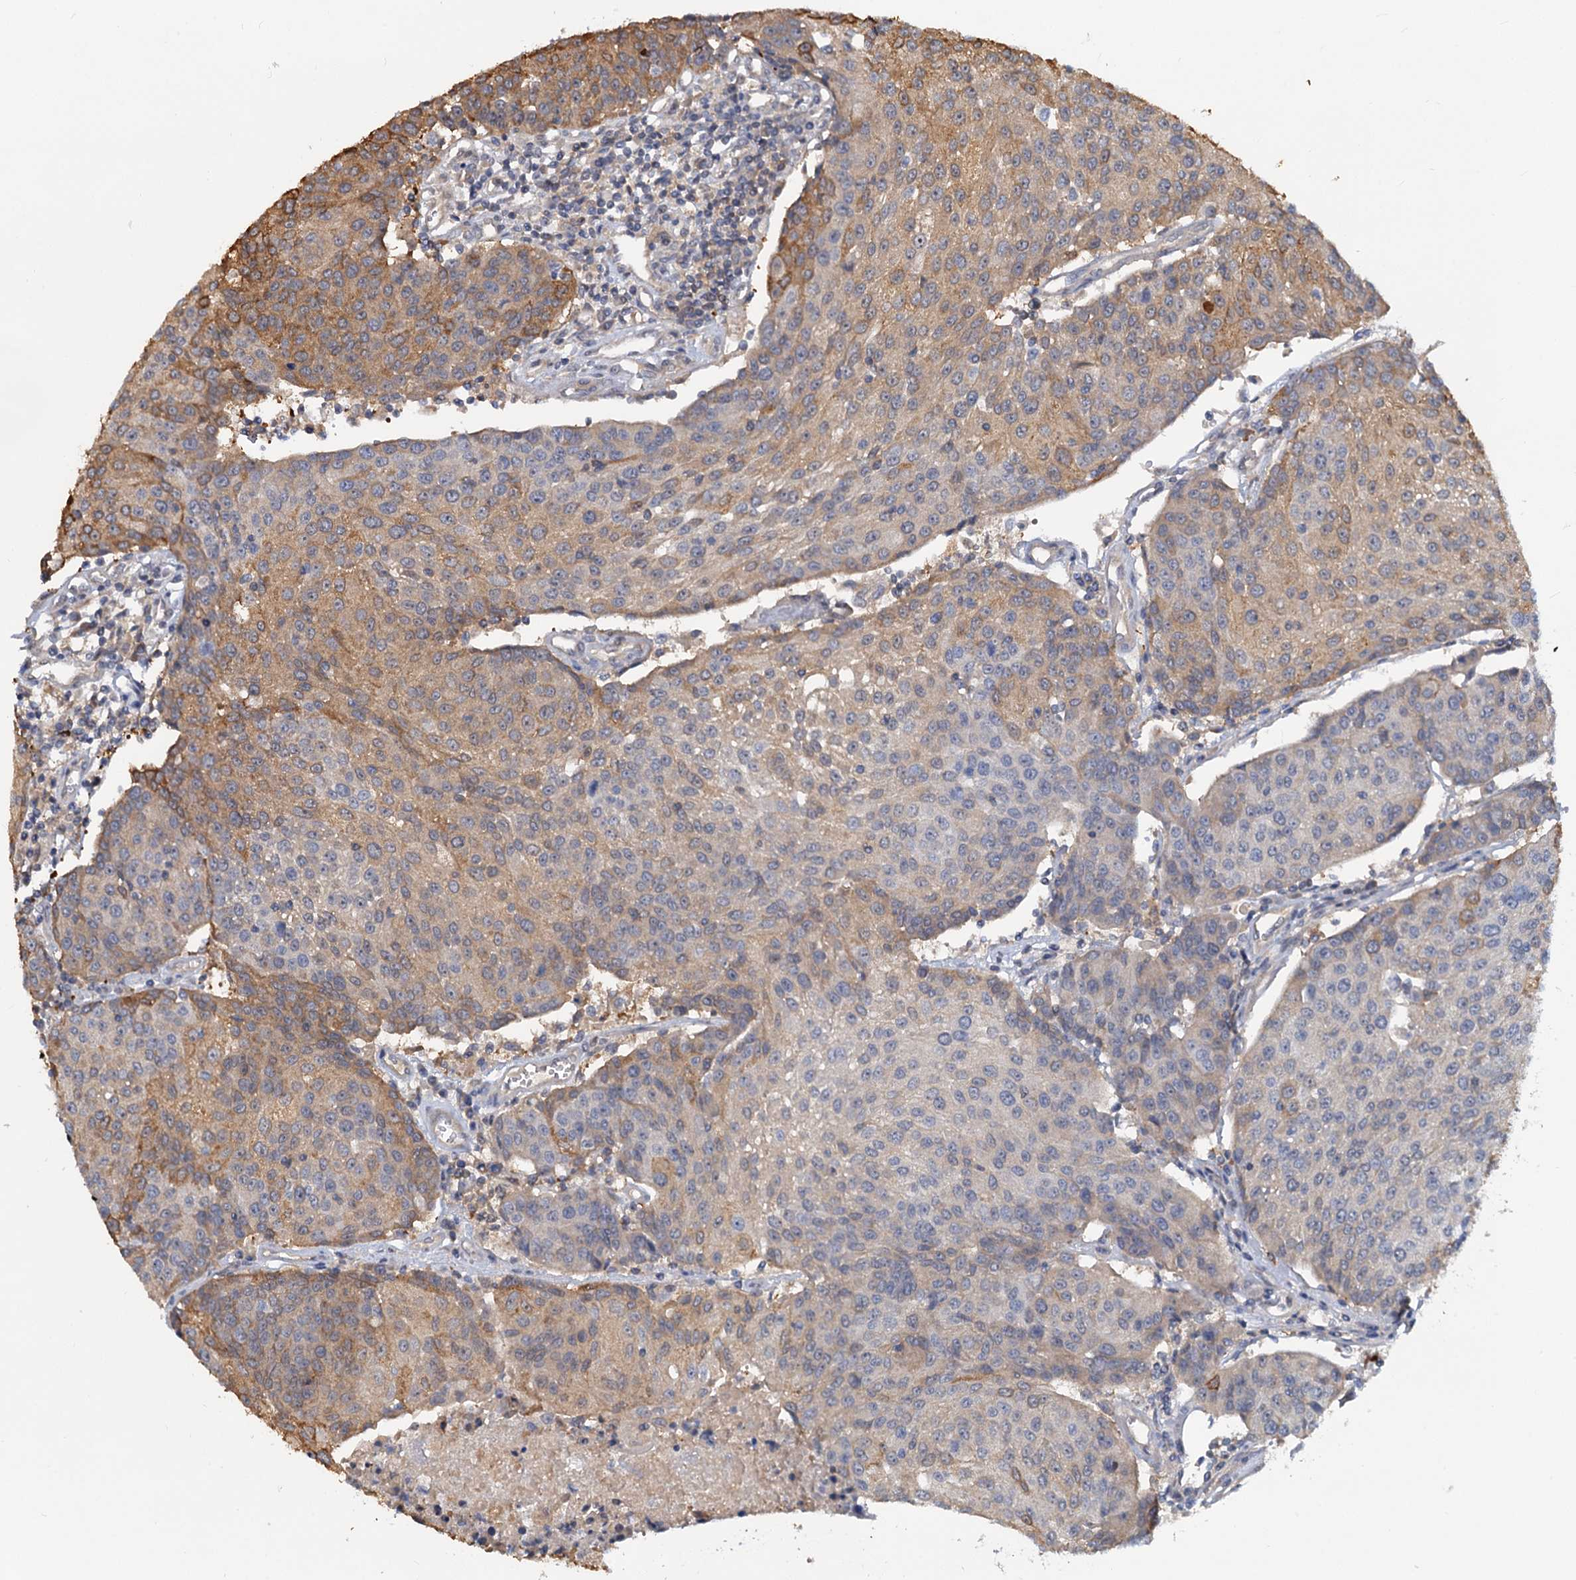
{"staining": {"intensity": "moderate", "quantity": "25%-75%", "location": "cytoplasmic/membranous"}, "tissue": "urothelial cancer", "cell_type": "Tumor cells", "image_type": "cancer", "snomed": [{"axis": "morphology", "description": "Urothelial carcinoma, High grade"}, {"axis": "topography", "description": "Urinary bladder"}], "caption": "Immunohistochemical staining of human urothelial carcinoma (high-grade) reveals moderate cytoplasmic/membranous protein staining in about 25%-75% of tumor cells. The protein is shown in brown color, while the nuclei are stained blue.", "gene": "SNX15", "patient": {"sex": "female", "age": 85}}